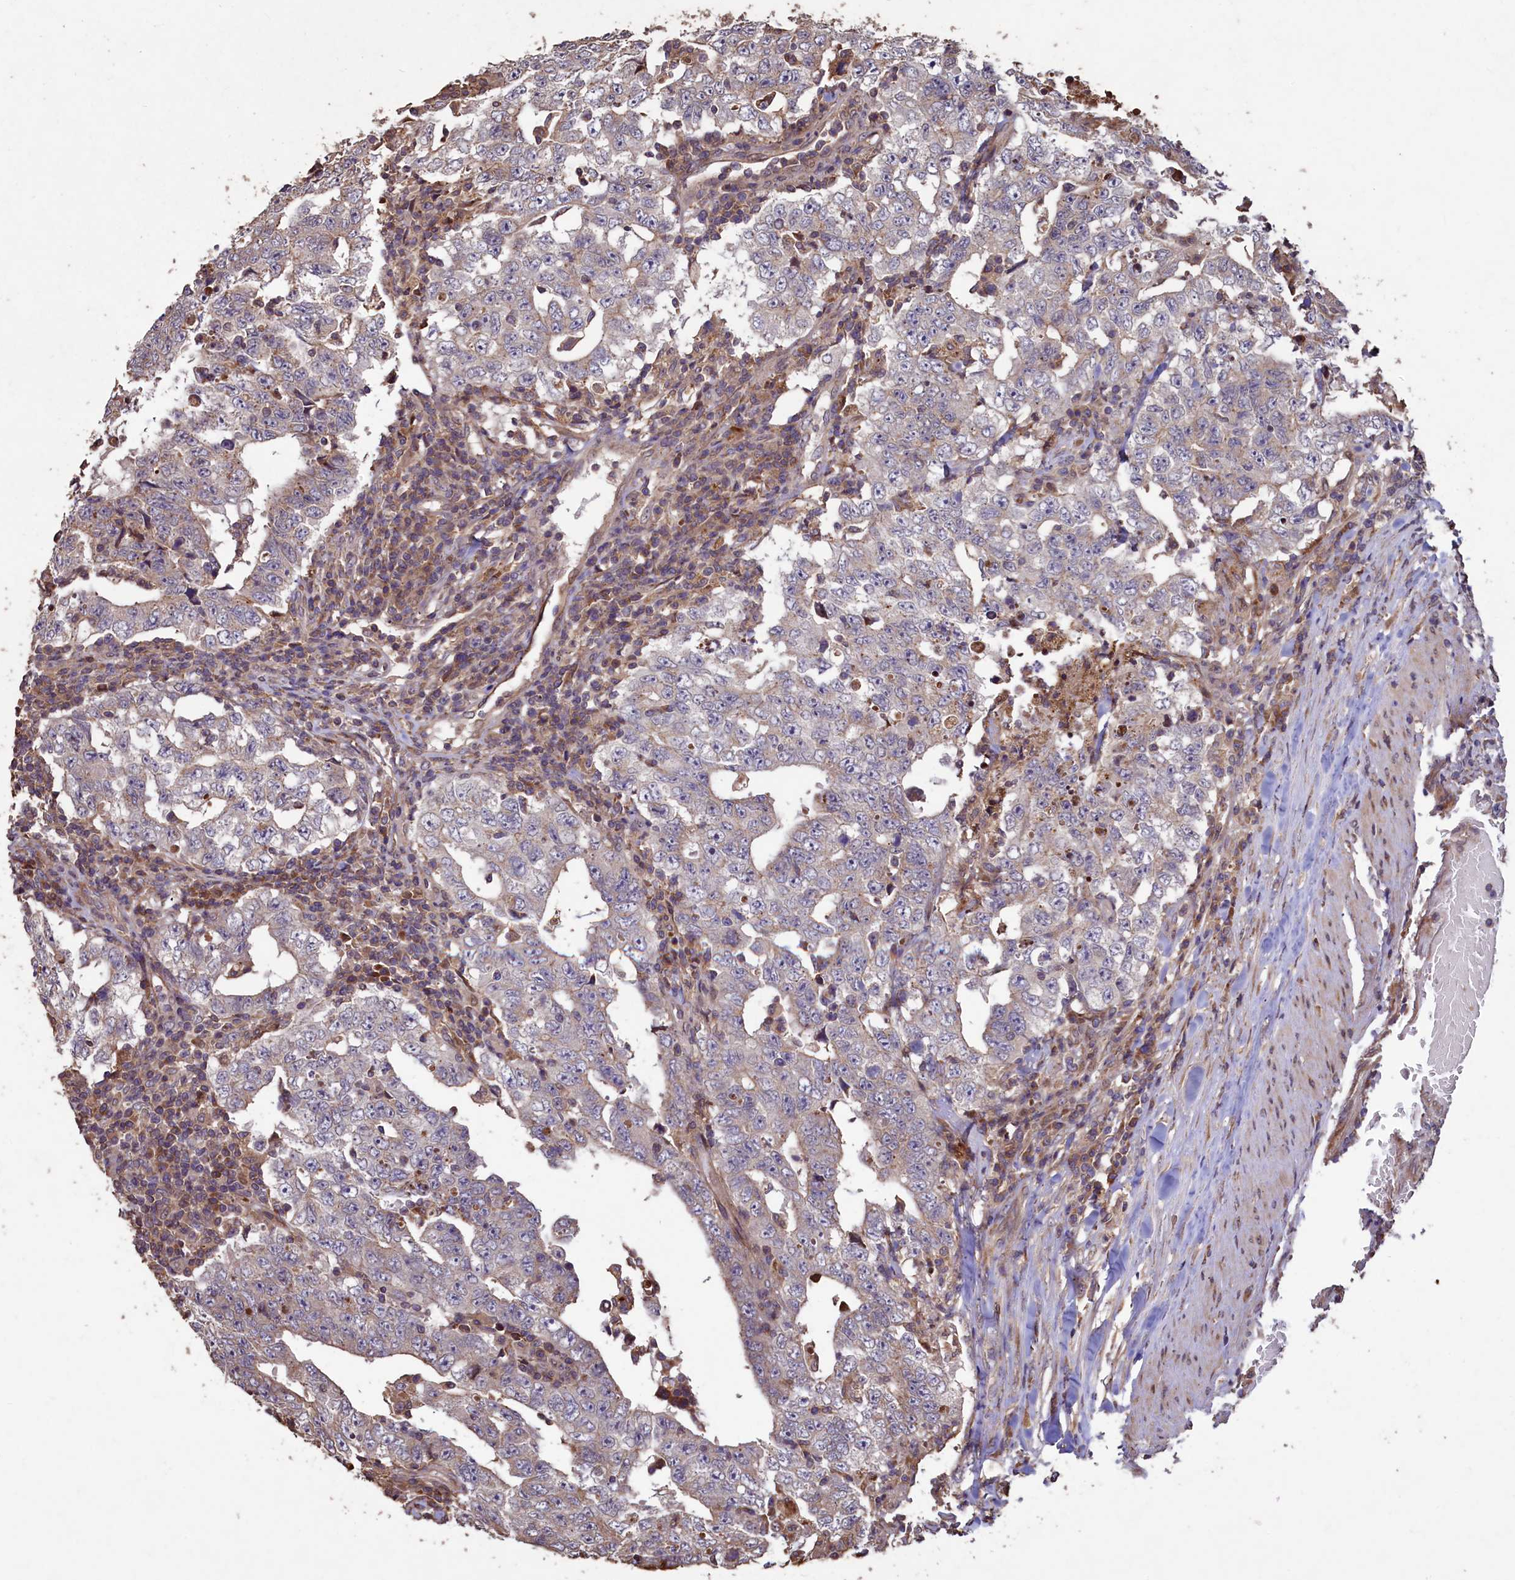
{"staining": {"intensity": "weak", "quantity": "<25%", "location": "cytoplasmic/membranous"}, "tissue": "testis cancer", "cell_type": "Tumor cells", "image_type": "cancer", "snomed": [{"axis": "morphology", "description": "Carcinoma, Embryonal, NOS"}, {"axis": "topography", "description": "Testis"}], "caption": "Testis cancer was stained to show a protein in brown. There is no significant expression in tumor cells.", "gene": "TMEM98", "patient": {"sex": "male", "age": 26}}